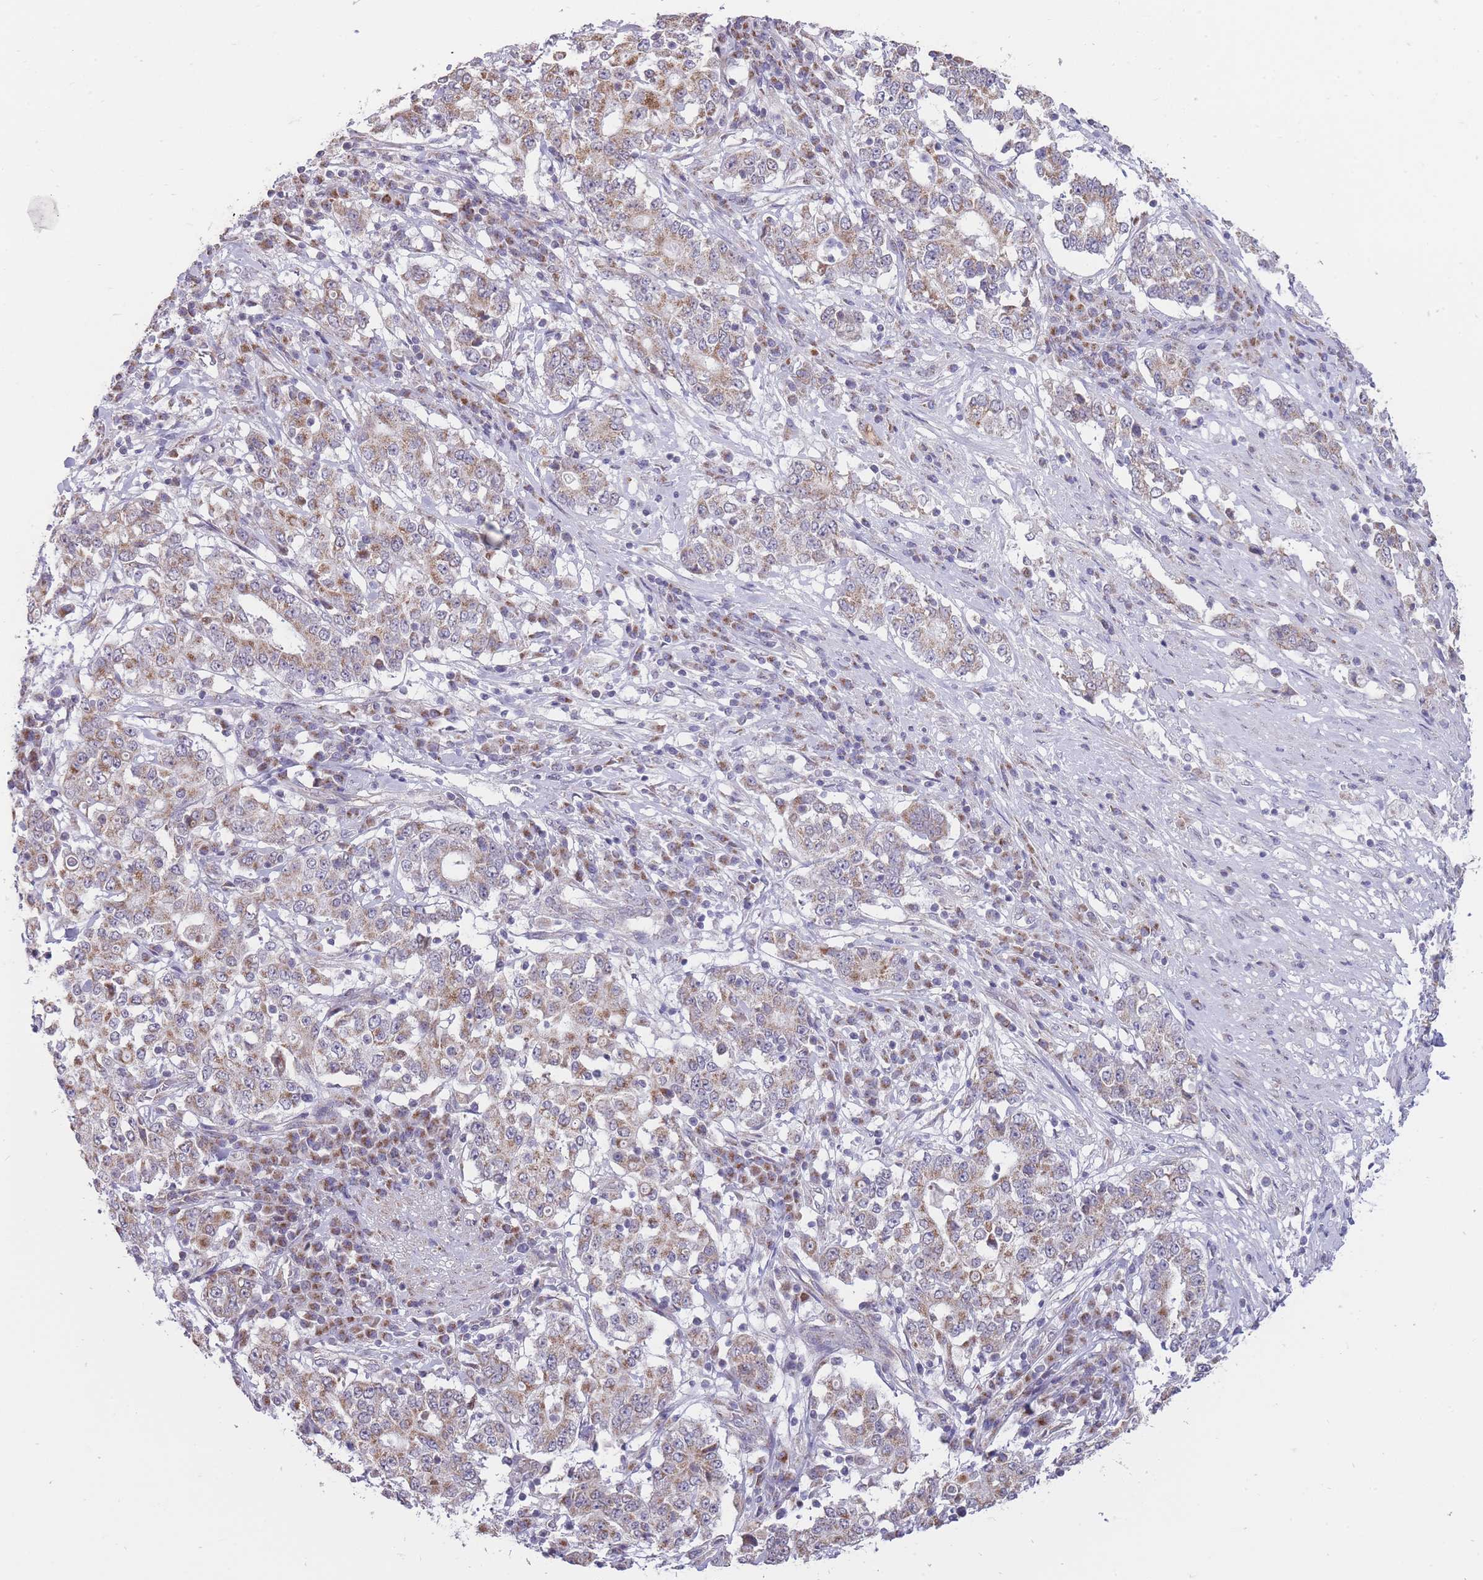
{"staining": {"intensity": "weak", "quantity": "25%-75%", "location": "cytoplasmic/membranous"}, "tissue": "stomach cancer", "cell_type": "Tumor cells", "image_type": "cancer", "snomed": [{"axis": "morphology", "description": "Adenocarcinoma, NOS"}, {"axis": "topography", "description": "Stomach"}], "caption": "There is low levels of weak cytoplasmic/membranous expression in tumor cells of stomach cancer (adenocarcinoma), as demonstrated by immunohistochemical staining (brown color).", "gene": "NELL1", "patient": {"sex": "male", "age": 59}}